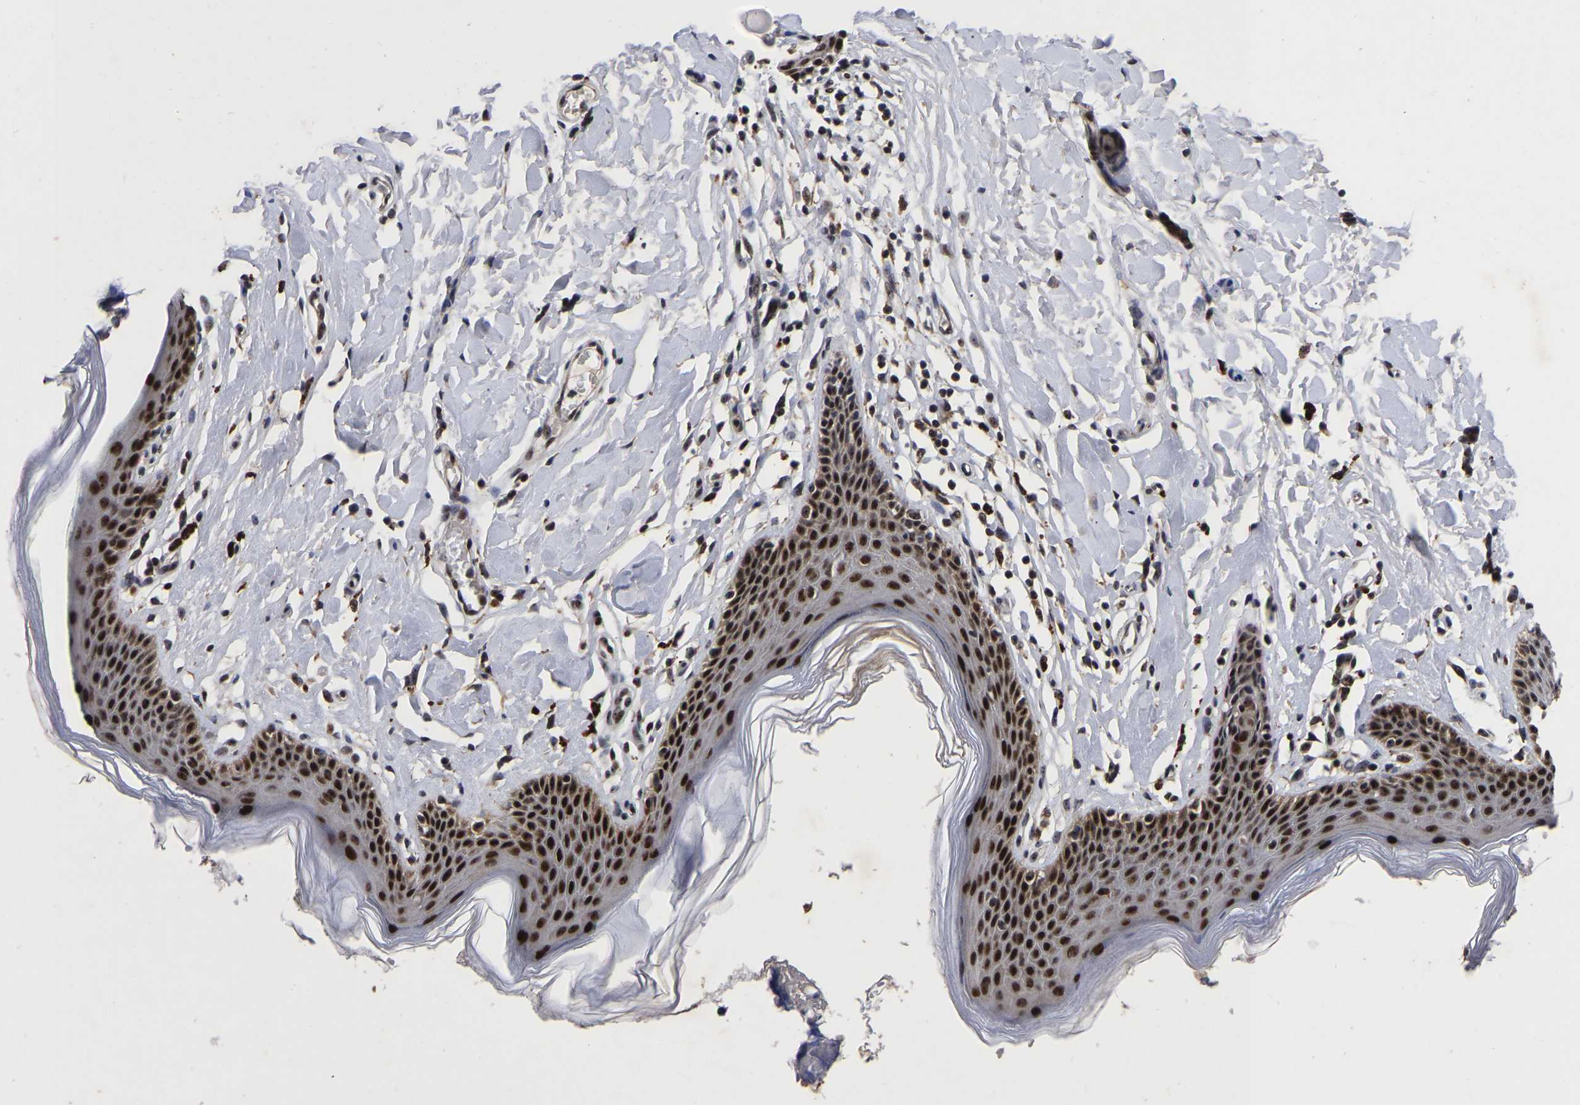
{"staining": {"intensity": "strong", "quantity": ">75%", "location": "nuclear"}, "tissue": "skin", "cell_type": "Epidermal cells", "image_type": "normal", "snomed": [{"axis": "morphology", "description": "Normal tissue, NOS"}, {"axis": "topography", "description": "Vulva"}], "caption": "A photomicrograph of skin stained for a protein reveals strong nuclear brown staining in epidermal cells.", "gene": "JUNB", "patient": {"sex": "female", "age": 66}}